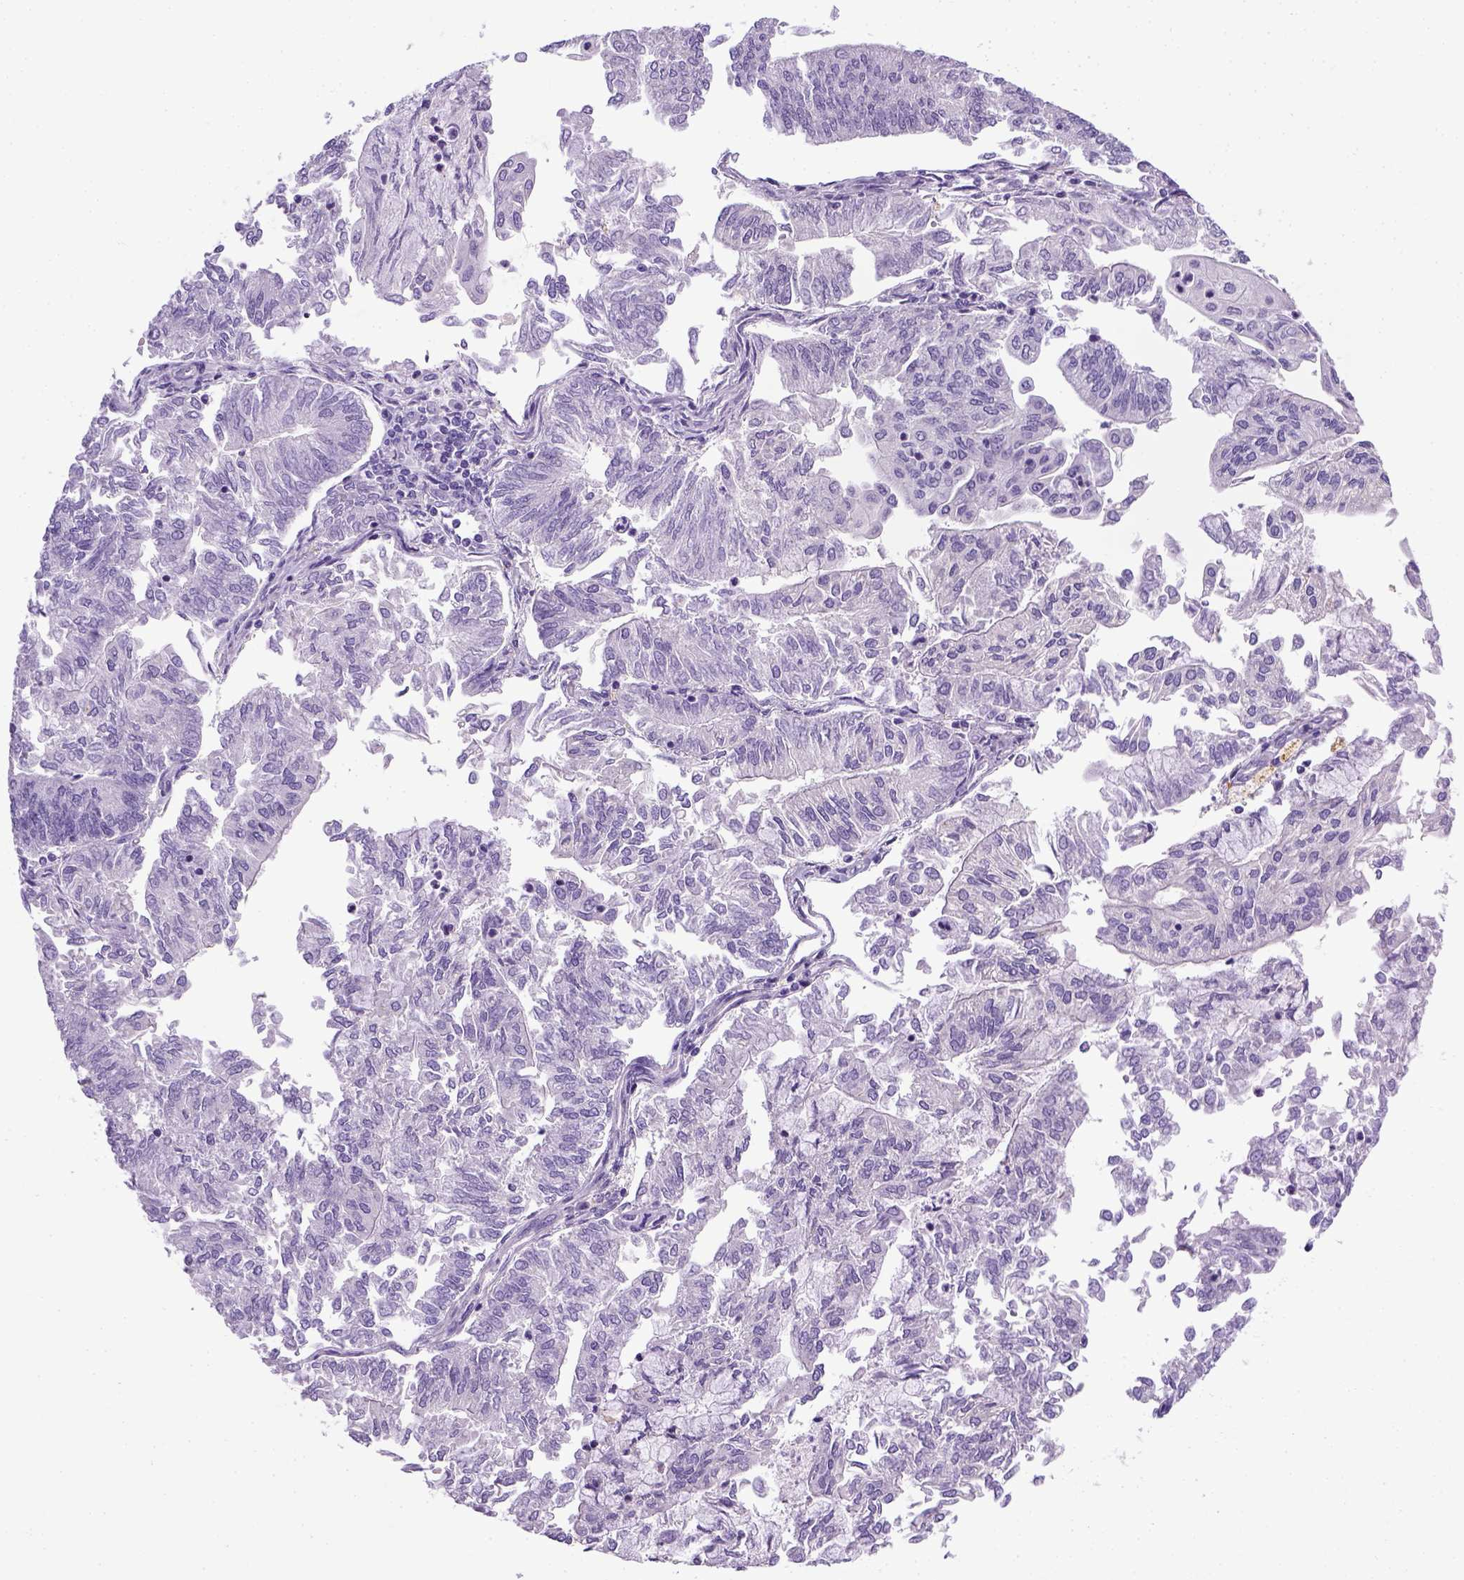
{"staining": {"intensity": "negative", "quantity": "none", "location": "none"}, "tissue": "endometrial cancer", "cell_type": "Tumor cells", "image_type": "cancer", "snomed": [{"axis": "morphology", "description": "Adenocarcinoma, NOS"}, {"axis": "topography", "description": "Endometrium"}], "caption": "IHC micrograph of human adenocarcinoma (endometrial) stained for a protein (brown), which shows no expression in tumor cells.", "gene": "KRT71", "patient": {"sex": "female", "age": 59}}